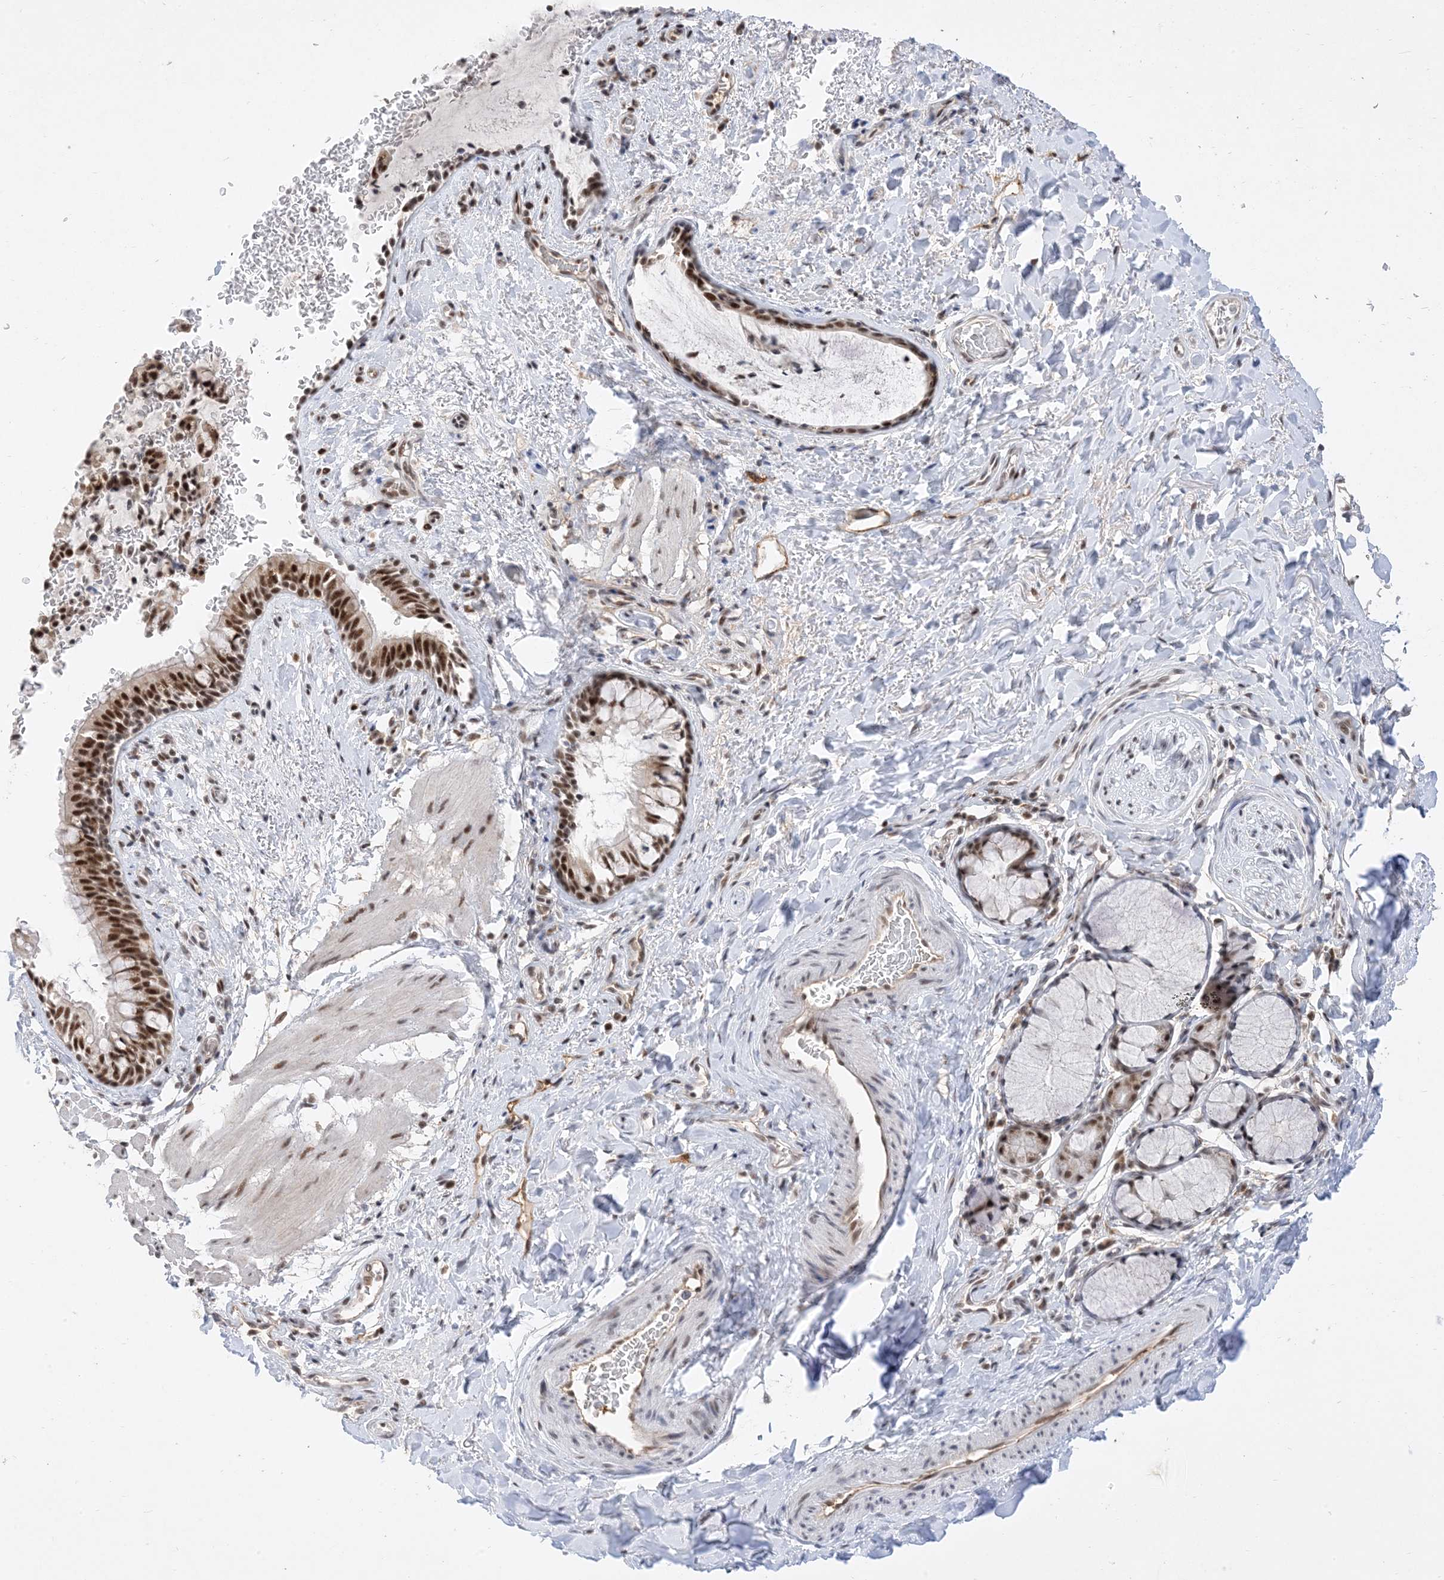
{"staining": {"intensity": "strong", "quantity": ">75%", "location": "nuclear"}, "tissue": "bronchus", "cell_type": "Respiratory epithelial cells", "image_type": "normal", "snomed": [{"axis": "morphology", "description": "Normal tissue, NOS"}, {"axis": "topography", "description": "Cartilage tissue"}, {"axis": "topography", "description": "Bronchus"}], "caption": "Immunohistochemistry (IHC) (DAB) staining of unremarkable bronchus shows strong nuclear protein positivity in approximately >75% of respiratory epithelial cells. (Stains: DAB (3,3'-diaminobenzidine) in brown, nuclei in blue, Microscopy: brightfield microscopy at high magnification).", "gene": "SF3A3", "patient": {"sex": "female", "age": 36}}